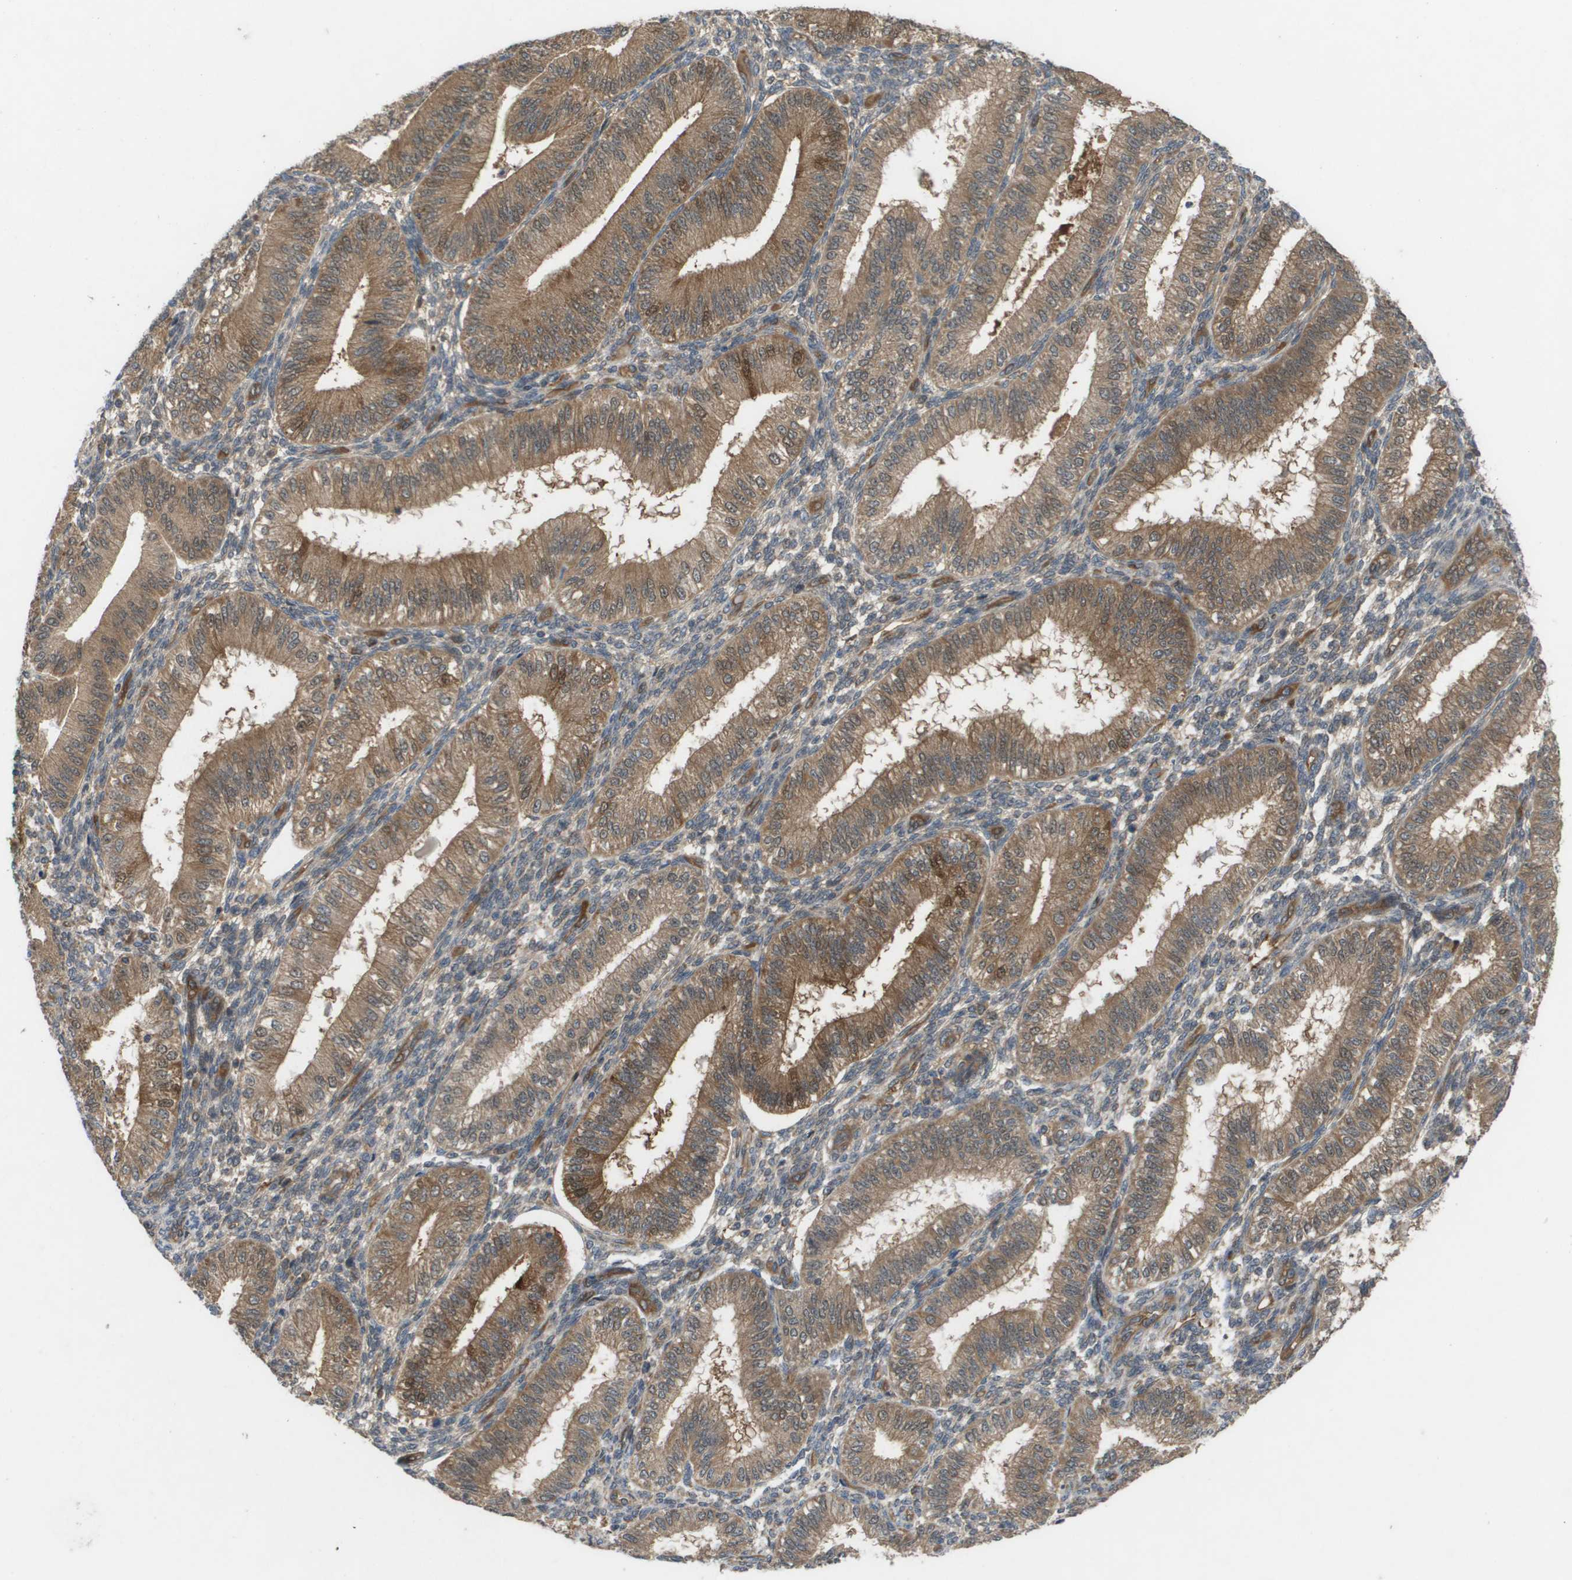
{"staining": {"intensity": "weak", "quantity": "25%-75%", "location": "cytoplasmic/membranous"}, "tissue": "endometrium", "cell_type": "Cells in endometrial stroma", "image_type": "normal", "snomed": [{"axis": "morphology", "description": "Normal tissue, NOS"}, {"axis": "topography", "description": "Endometrium"}], "caption": "Immunohistochemistry histopathology image of unremarkable human endometrium stained for a protein (brown), which shows low levels of weak cytoplasmic/membranous staining in approximately 25%-75% of cells in endometrial stroma.", "gene": "PALD1", "patient": {"sex": "female", "age": 39}}